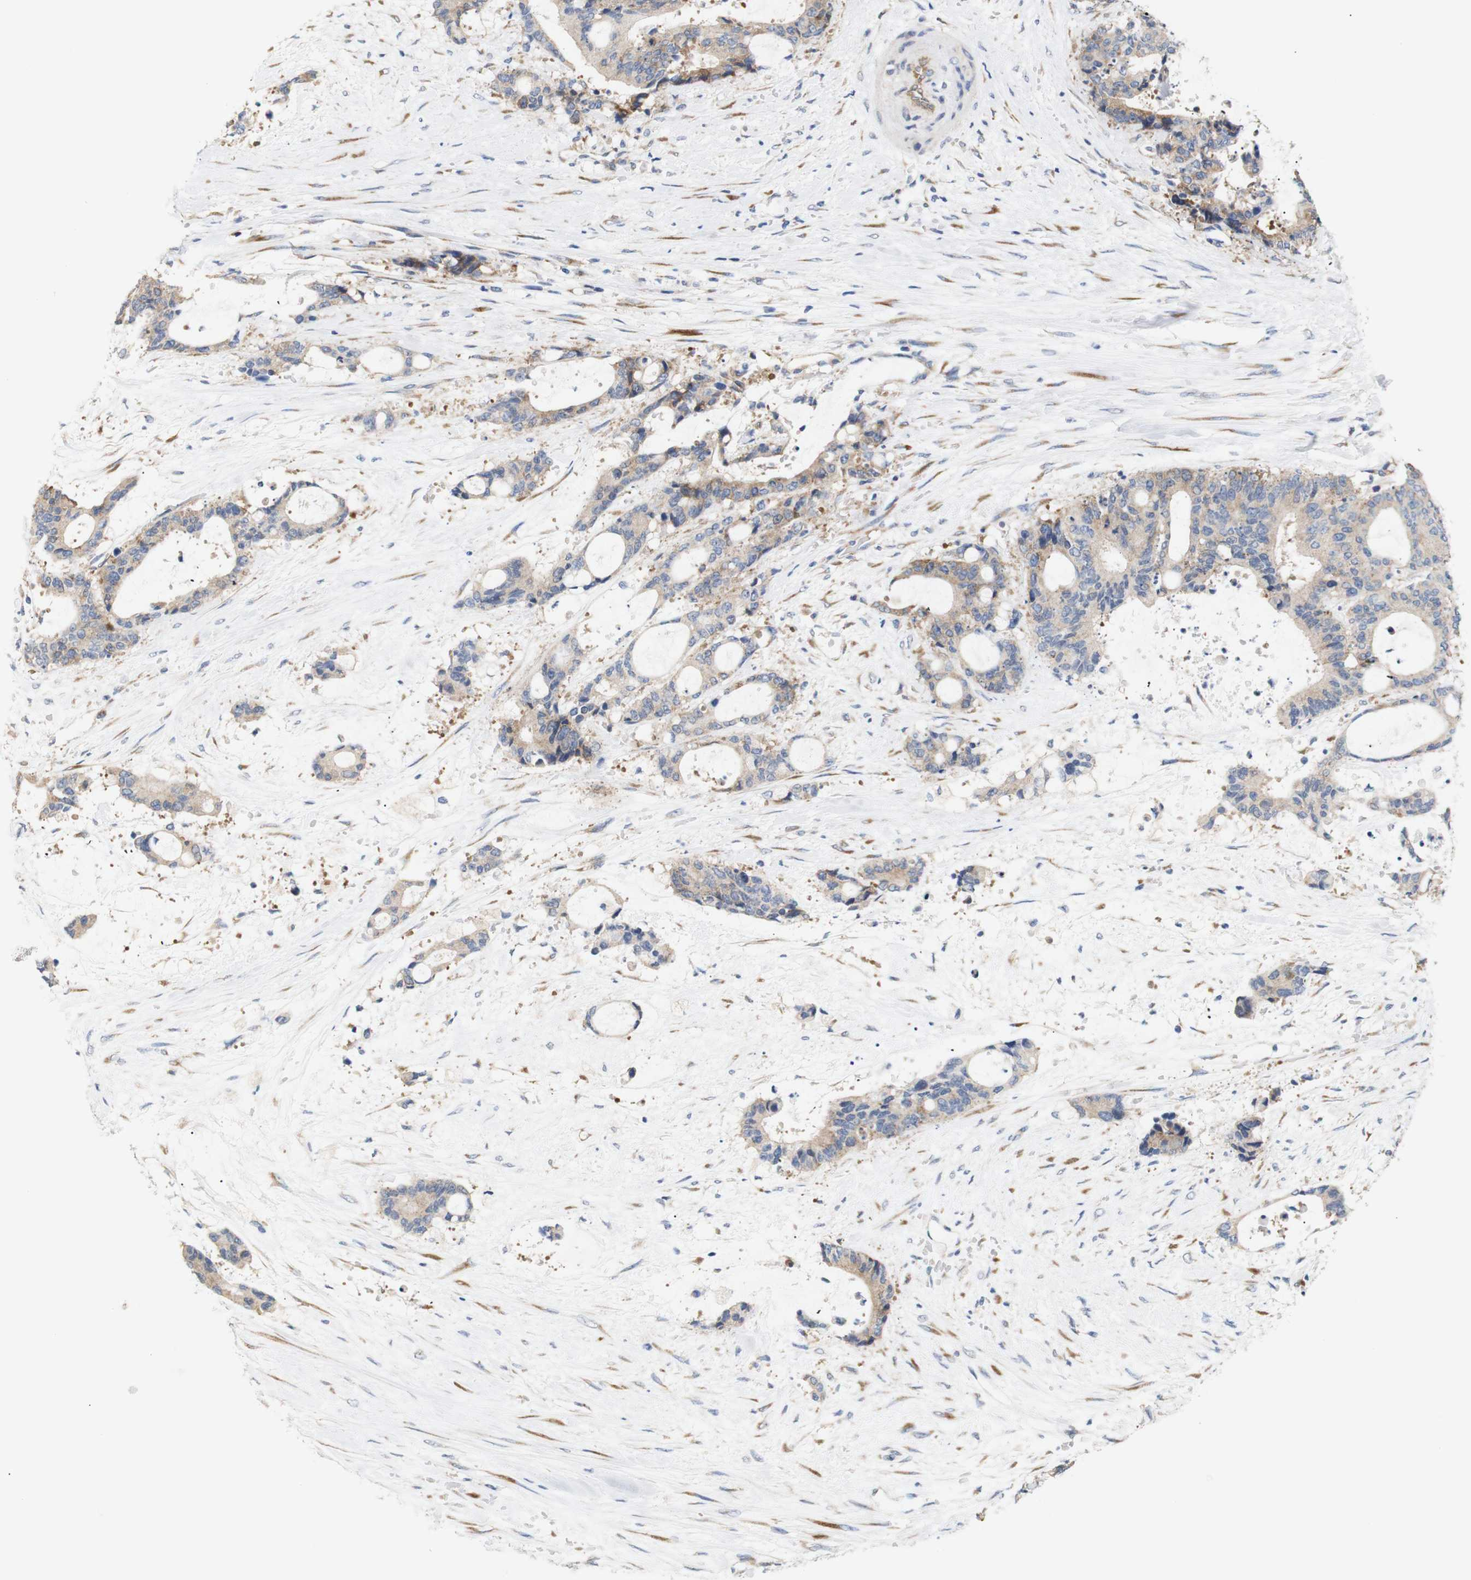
{"staining": {"intensity": "weak", "quantity": ">75%", "location": "cytoplasmic/membranous"}, "tissue": "liver cancer", "cell_type": "Tumor cells", "image_type": "cancer", "snomed": [{"axis": "morphology", "description": "Normal tissue, NOS"}, {"axis": "morphology", "description": "Cholangiocarcinoma"}, {"axis": "topography", "description": "Liver"}, {"axis": "topography", "description": "Peripheral nerve tissue"}], "caption": "Weak cytoplasmic/membranous expression is appreciated in about >75% of tumor cells in cholangiocarcinoma (liver).", "gene": "TRIM5", "patient": {"sex": "female", "age": 73}}